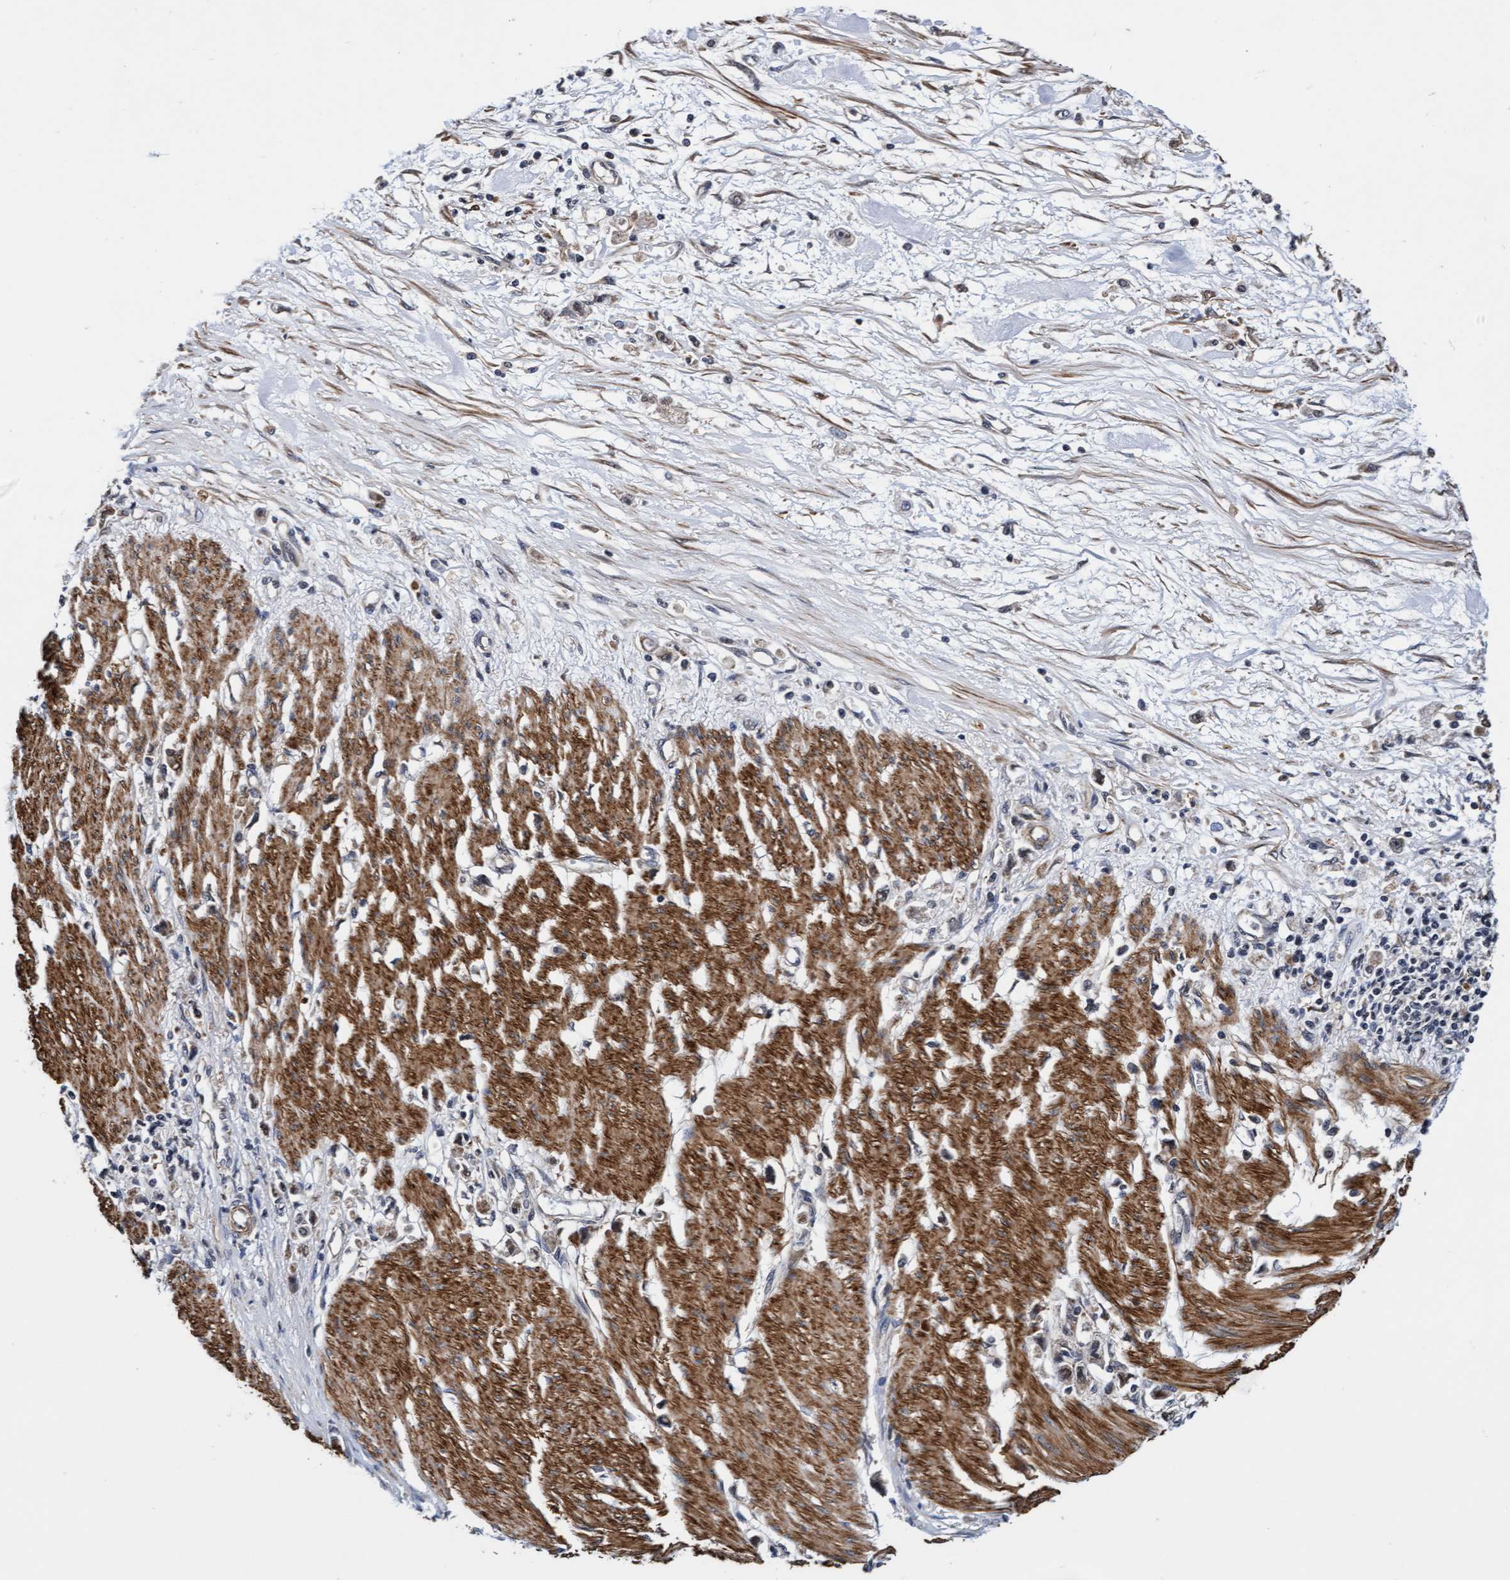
{"staining": {"intensity": "weak", "quantity": "25%-75%", "location": "cytoplasmic/membranous"}, "tissue": "stomach cancer", "cell_type": "Tumor cells", "image_type": "cancer", "snomed": [{"axis": "morphology", "description": "Adenocarcinoma, NOS"}, {"axis": "topography", "description": "Stomach"}], "caption": "An IHC photomicrograph of tumor tissue is shown. Protein staining in brown labels weak cytoplasmic/membranous positivity in stomach cancer (adenocarcinoma) within tumor cells. (DAB IHC, brown staining for protein, blue staining for nuclei).", "gene": "EFCAB13", "patient": {"sex": "female", "age": 59}}